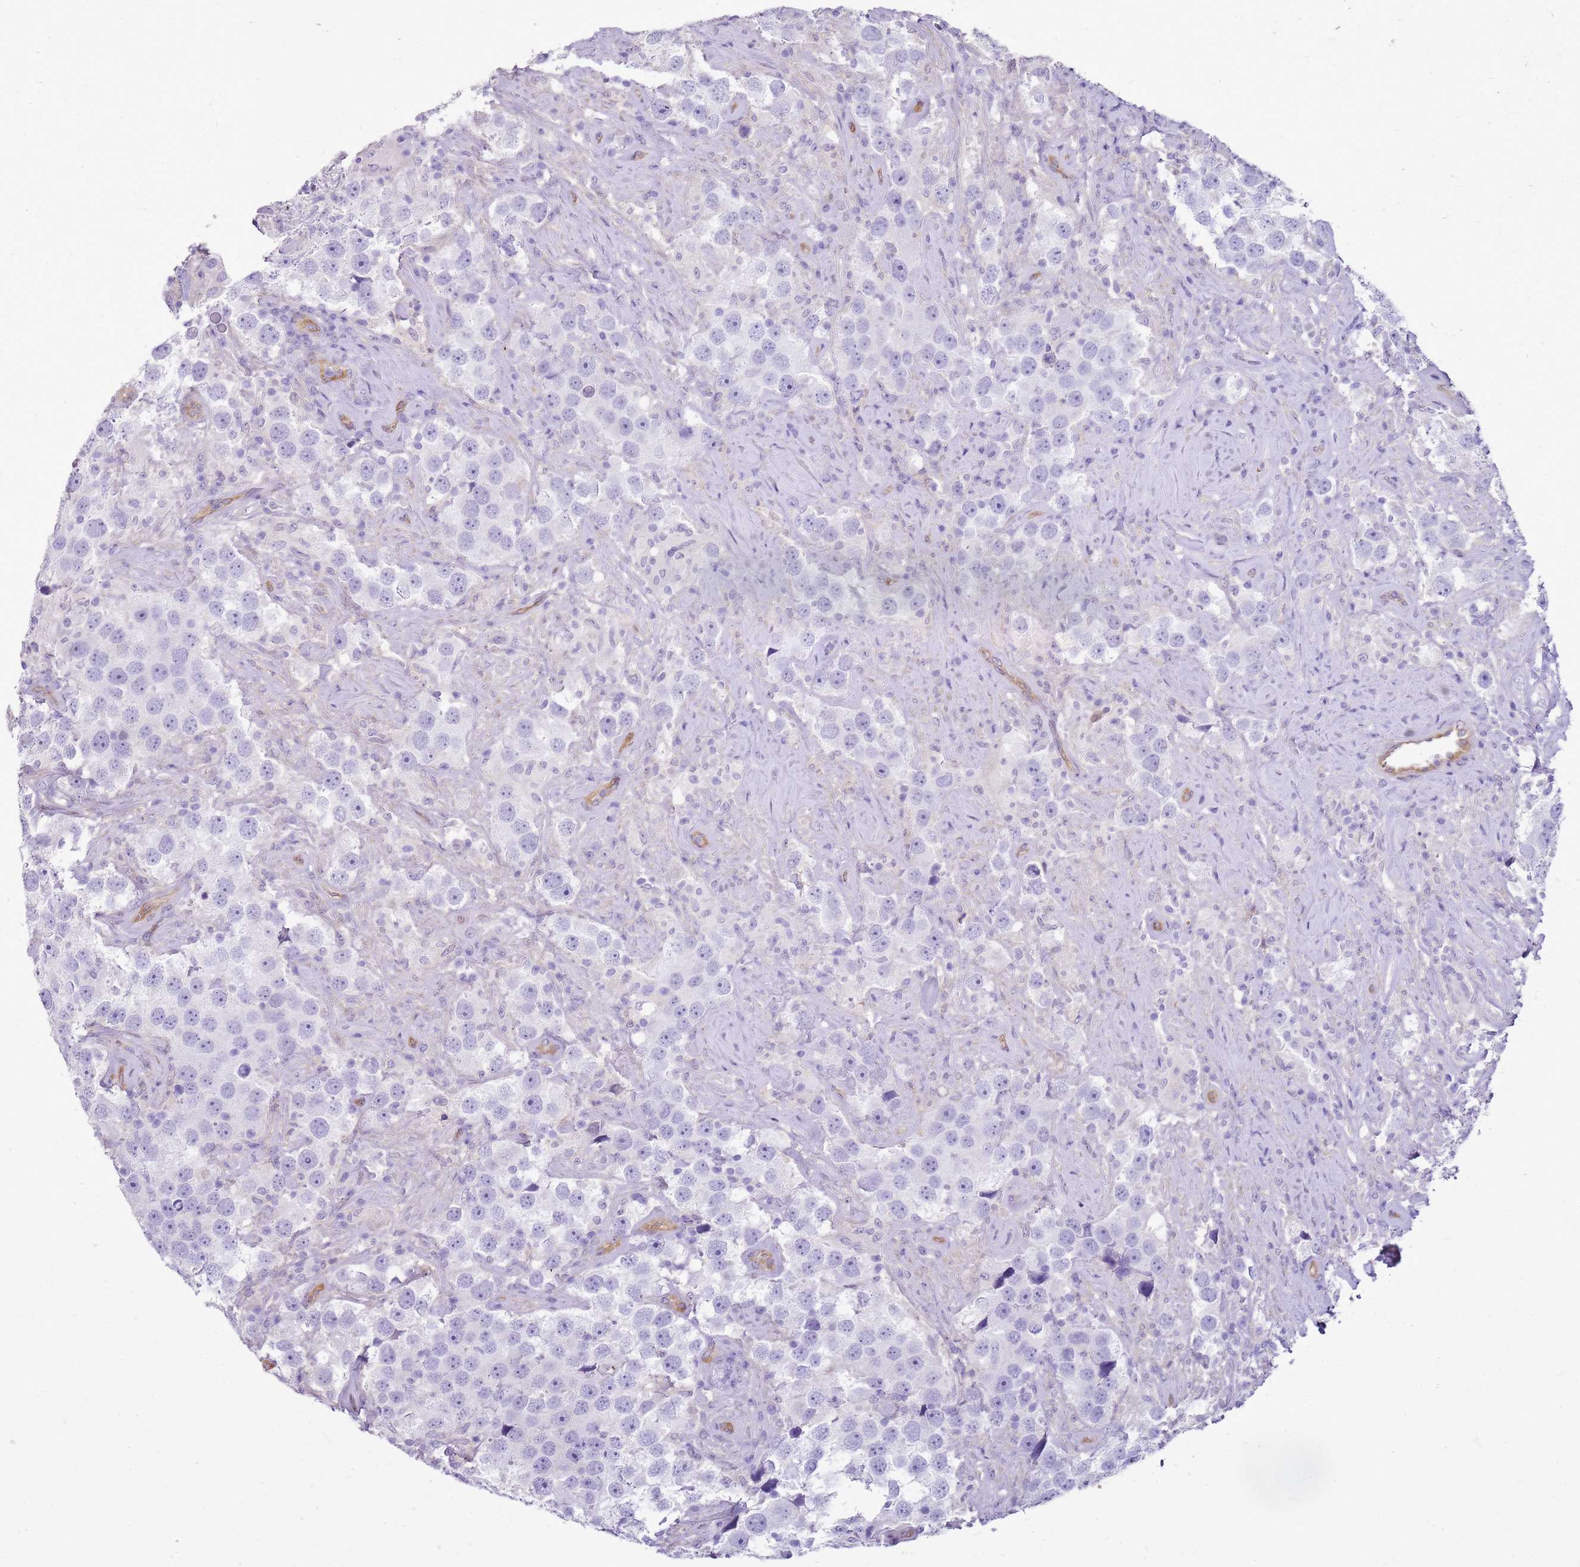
{"staining": {"intensity": "negative", "quantity": "none", "location": "none"}, "tissue": "testis cancer", "cell_type": "Tumor cells", "image_type": "cancer", "snomed": [{"axis": "morphology", "description": "Seminoma, NOS"}, {"axis": "topography", "description": "Testis"}], "caption": "A histopathology image of testis cancer stained for a protein demonstrates no brown staining in tumor cells.", "gene": "SULT1E1", "patient": {"sex": "male", "age": 49}}